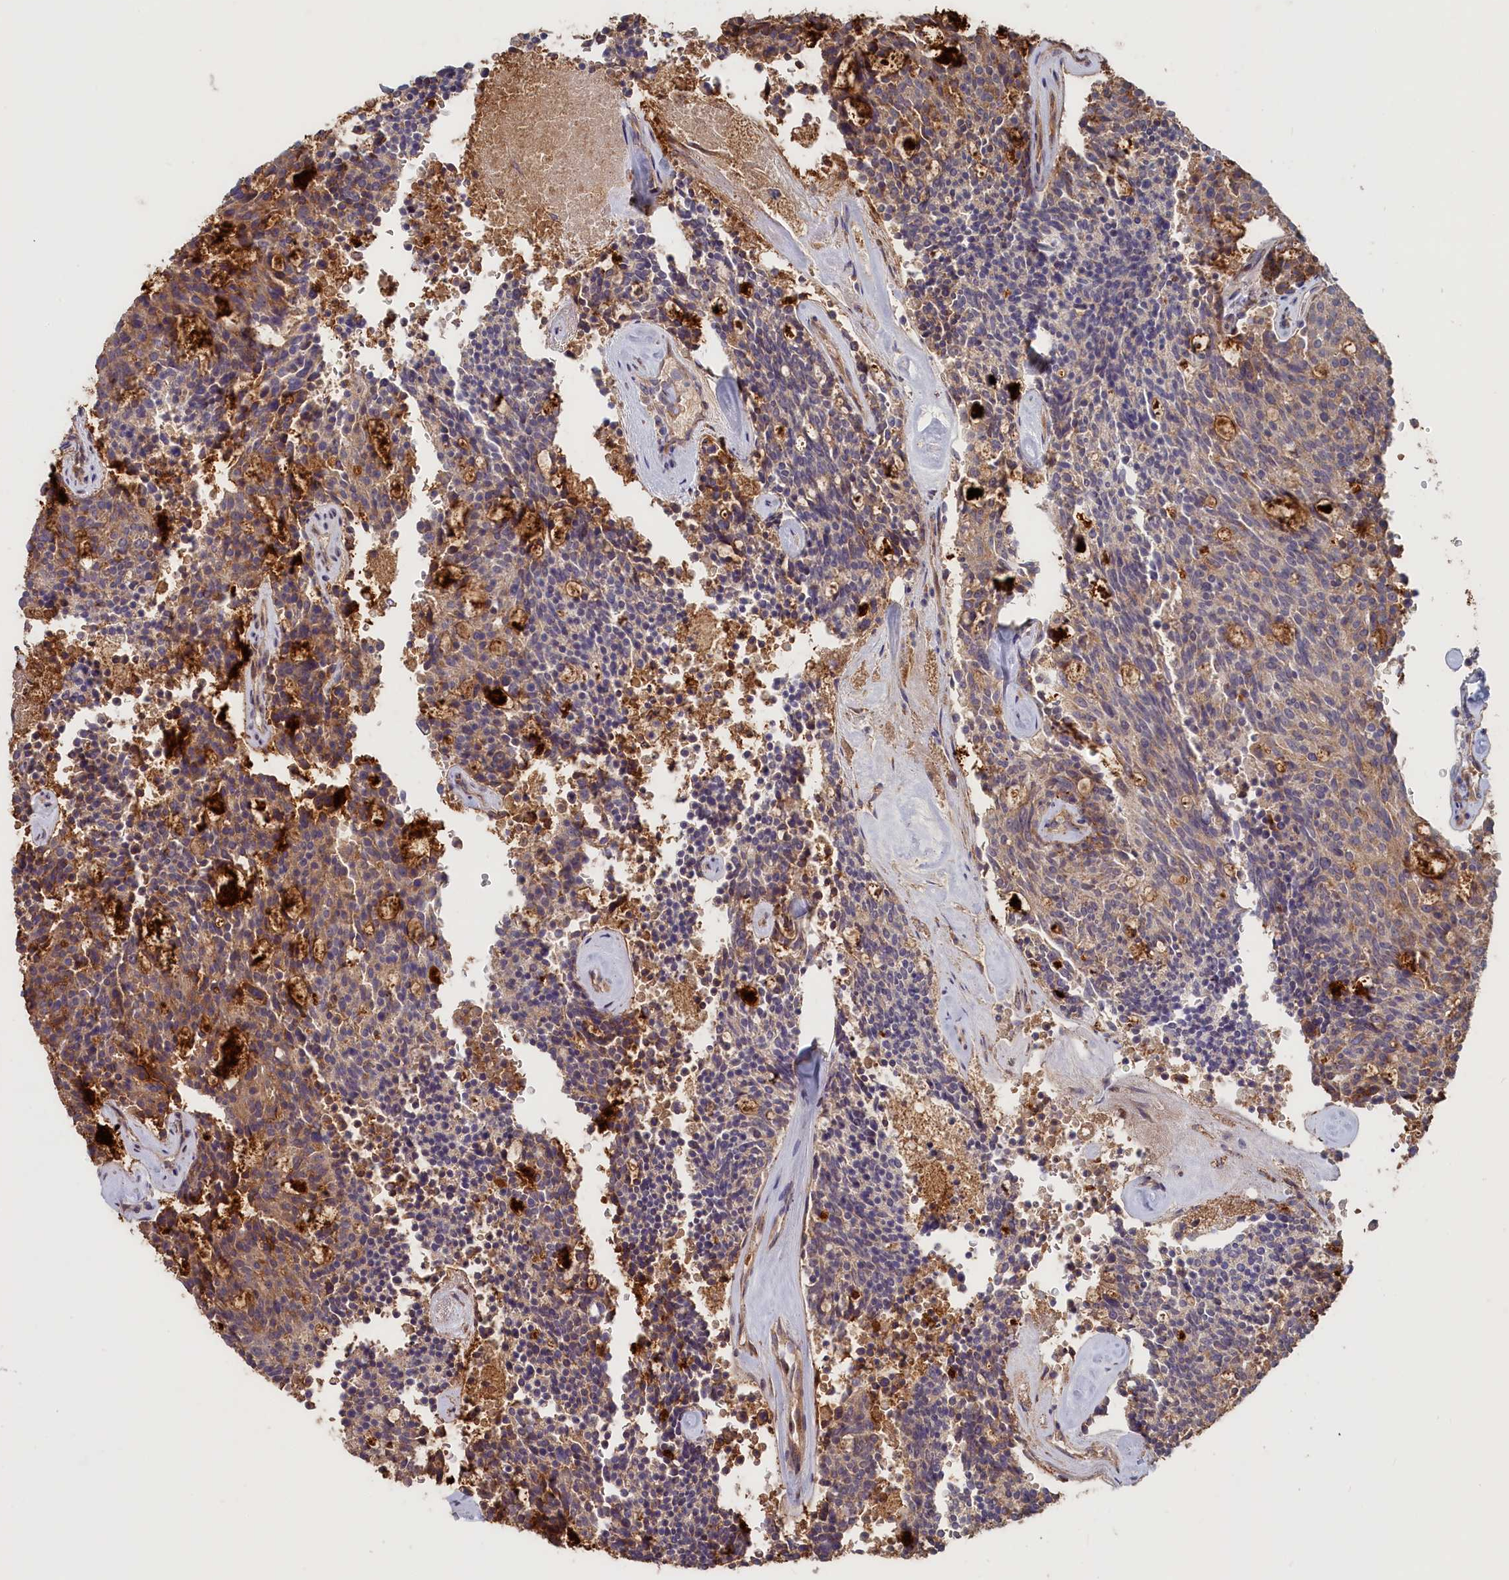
{"staining": {"intensity": "weak", "quantity": "25%-75%", "location": "cytoplasmic/membranous"}, "tissue": "carcinoid", "cell_type": "Tumor cells", "image_type": "cancer", "snomed": [{"axis": "morphology", "description": "Carcinoid, malignant, NOS"}, {"axis": "topography", "description": "Pancreas"}], "caption": "Tumor cells display low levels of weak cytoplasmic/membranous expression in approximately 25%-75% of cells in carcinoid.", "gene": "STX16", "patient": {"sex": "female", "age": 54}}